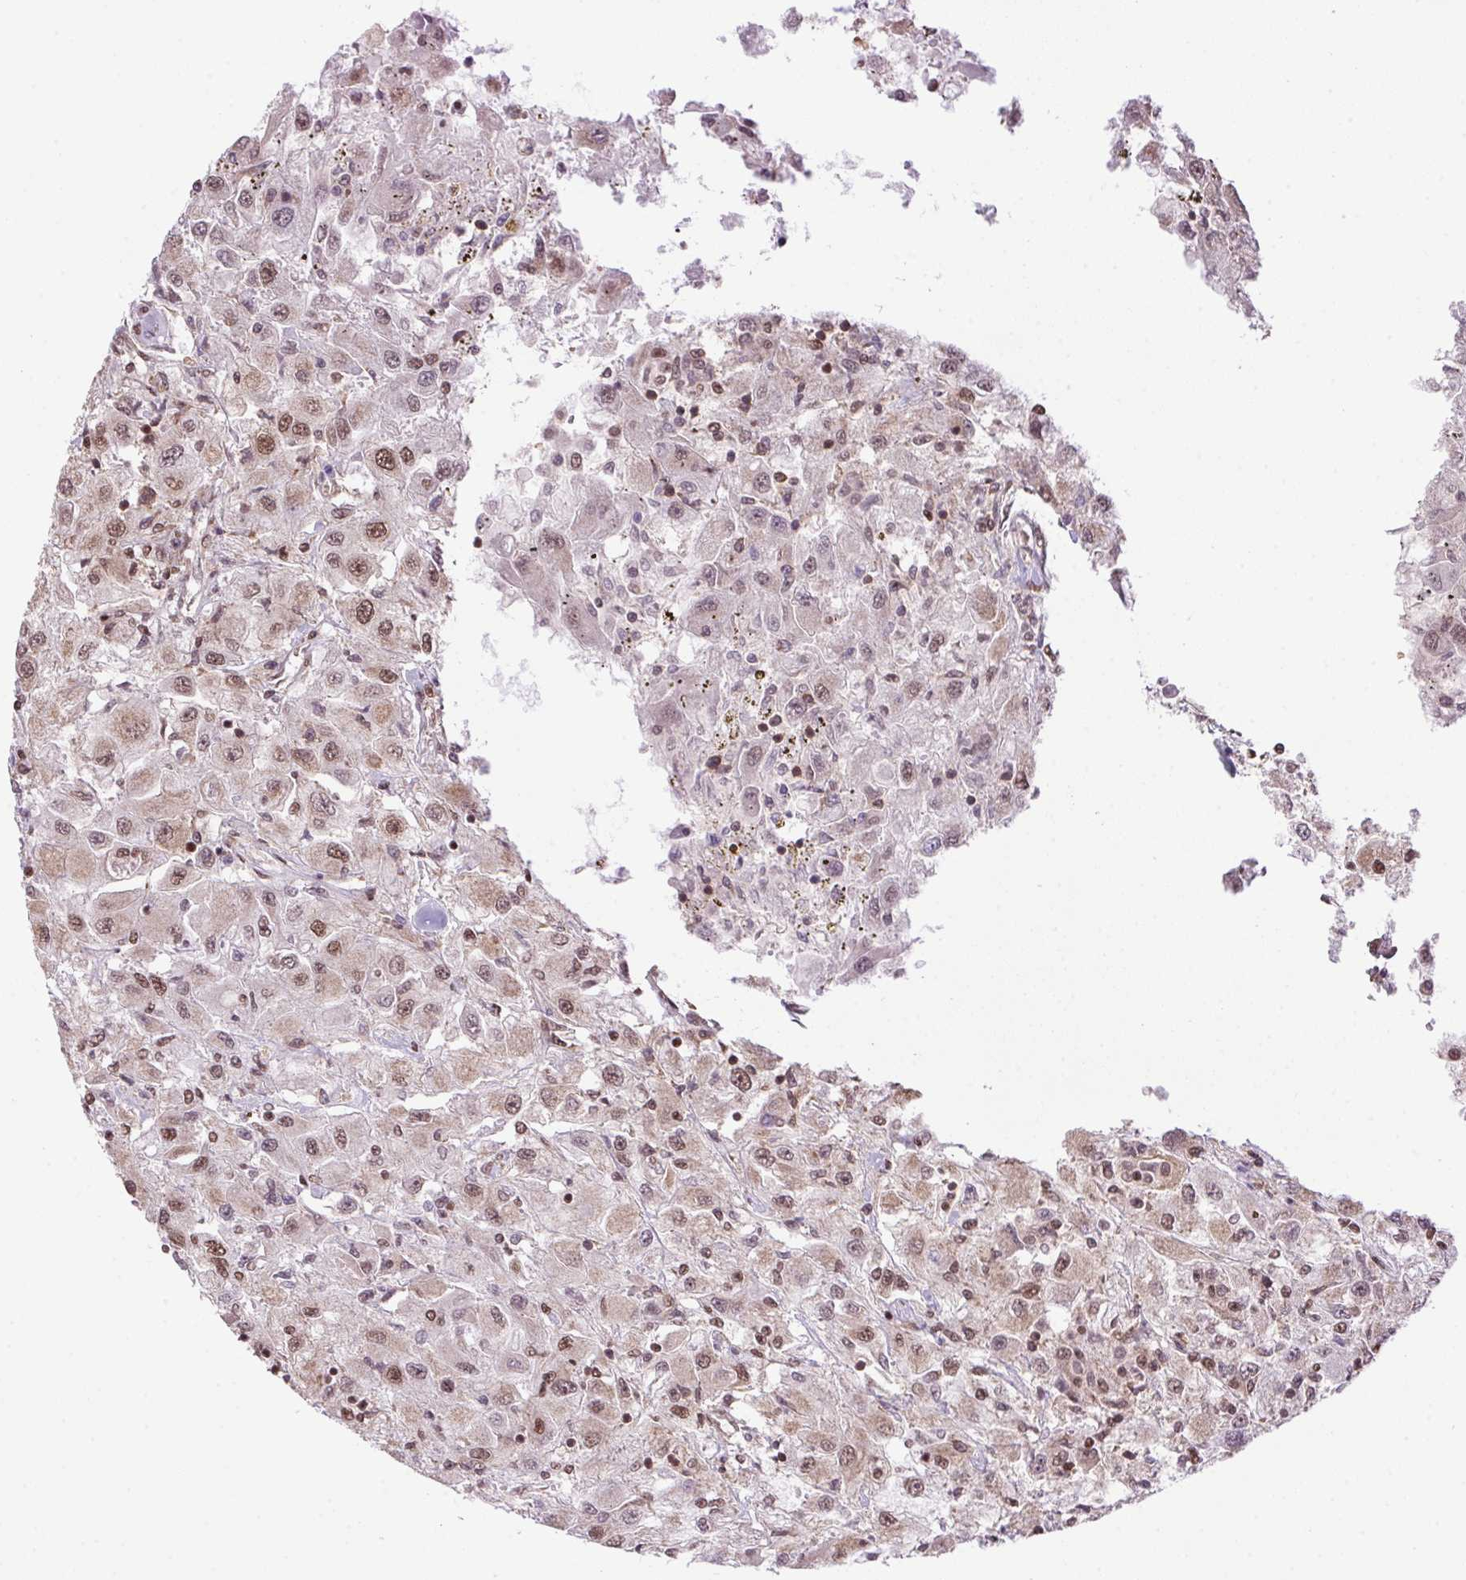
{"staining": {"intensity": "moderate", "quantity": "25%-75%", "location": "nuclear"}, "tissue": "renal cancer", "cell_type": "Tumor cells", "image_type": "cancer", "snomed": [{"axis": "morphology", "description": "Adenocarcinoma, NOS"}, {"axis": "topography", "description": "Kidney"}], "caption": "Moderate nuclear protein positivity is present in about 25%-75% of tumor cells in renal adenocarcinoma.", "gene": "ZNF207", "patient": {"sex": "female", "age": 67}}